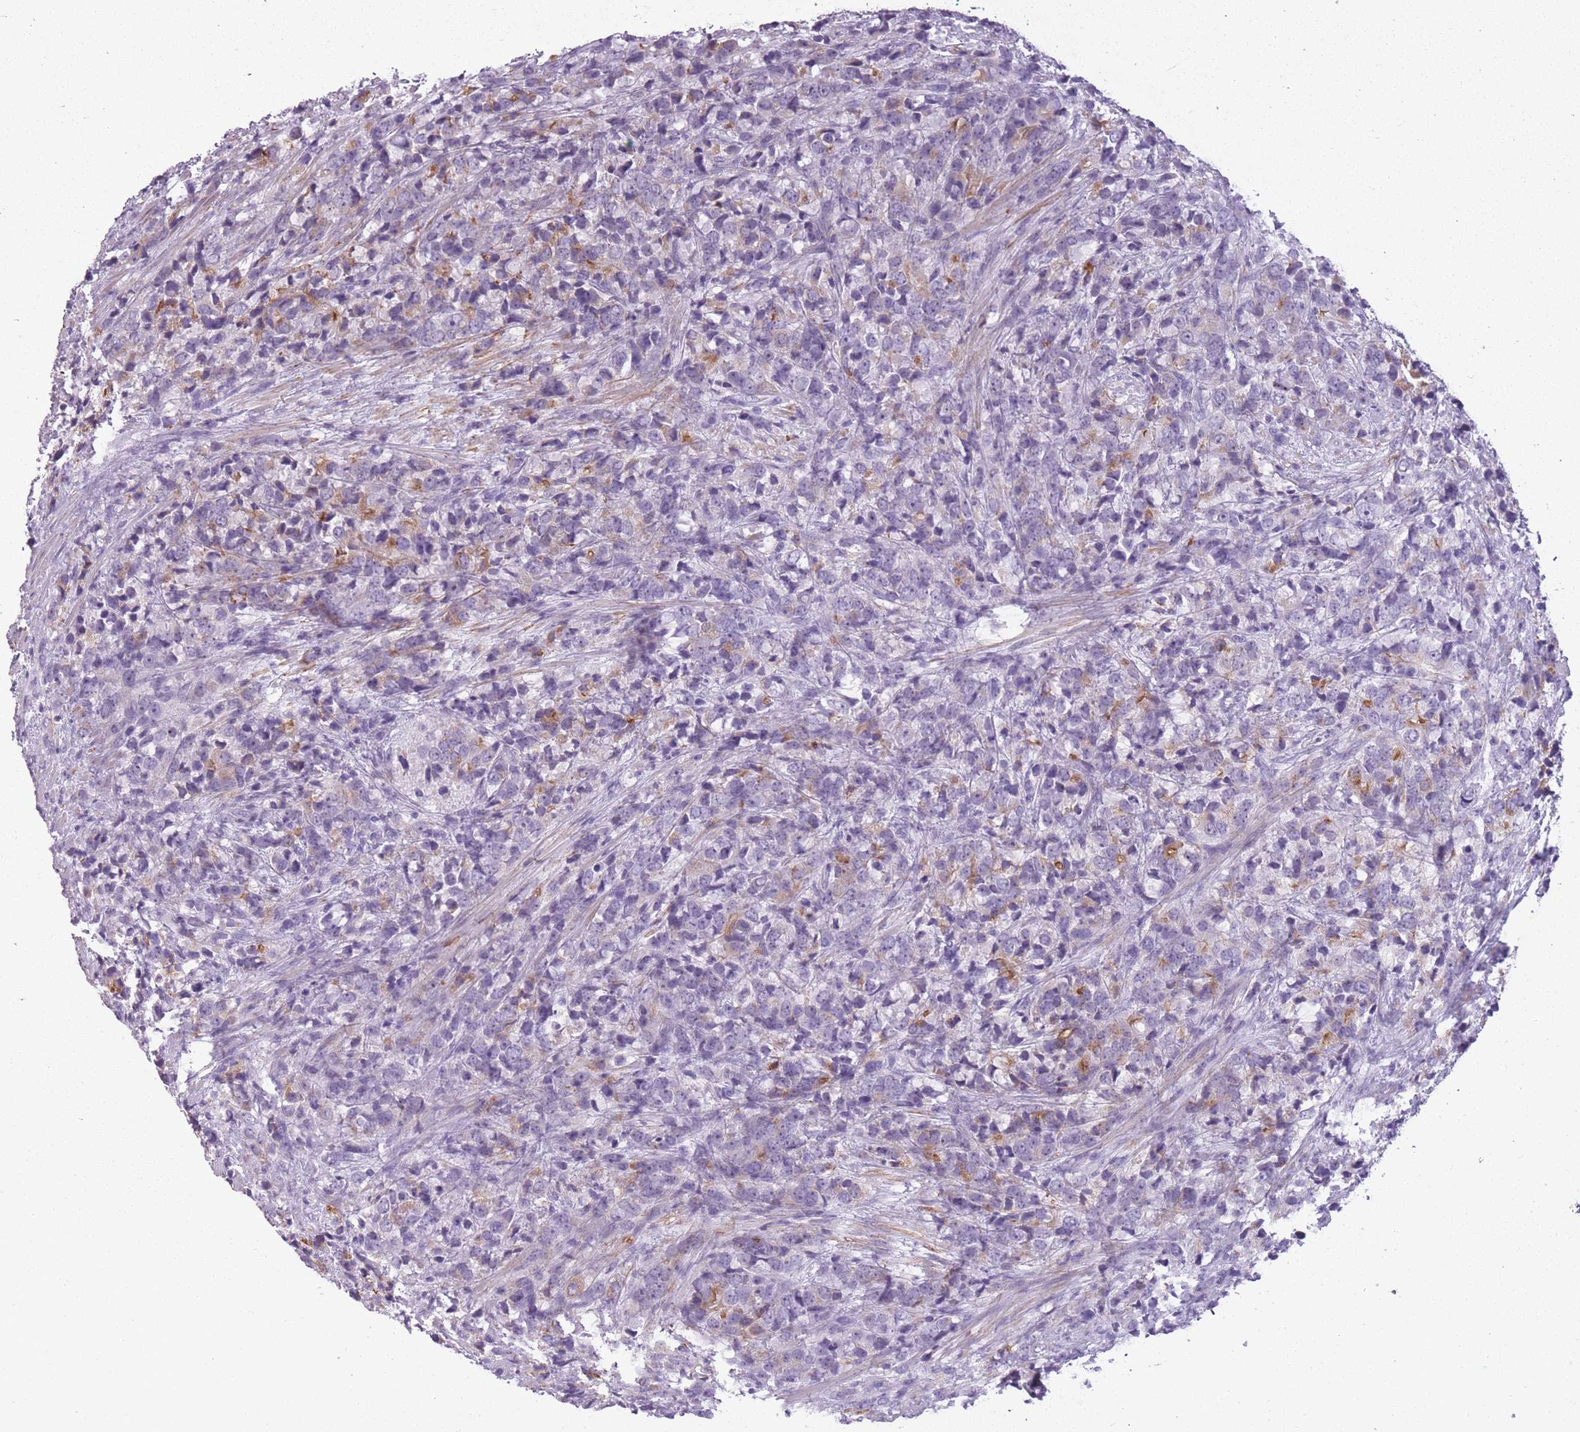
{"staining": {"intensity": "moderate", "quantity": "<25%", "location": "cytoplasmic/membranous"}, "tissue": "prostate cancer", "cell_type": "Tumor cells", "image_type": "cancer", "snomed": [{"axis": "morphology", "description": "Adenocarcinoma, High grade"}, {"axis": "topography", "description": "Prostate"}], "caption": "A brown stain highlights moderate cytoplasmic/membranous staining of a protein in prostate cancer tumor cells.", "gene": "GOLGA6D", "patient": {"sex": "male", "age": 62}}